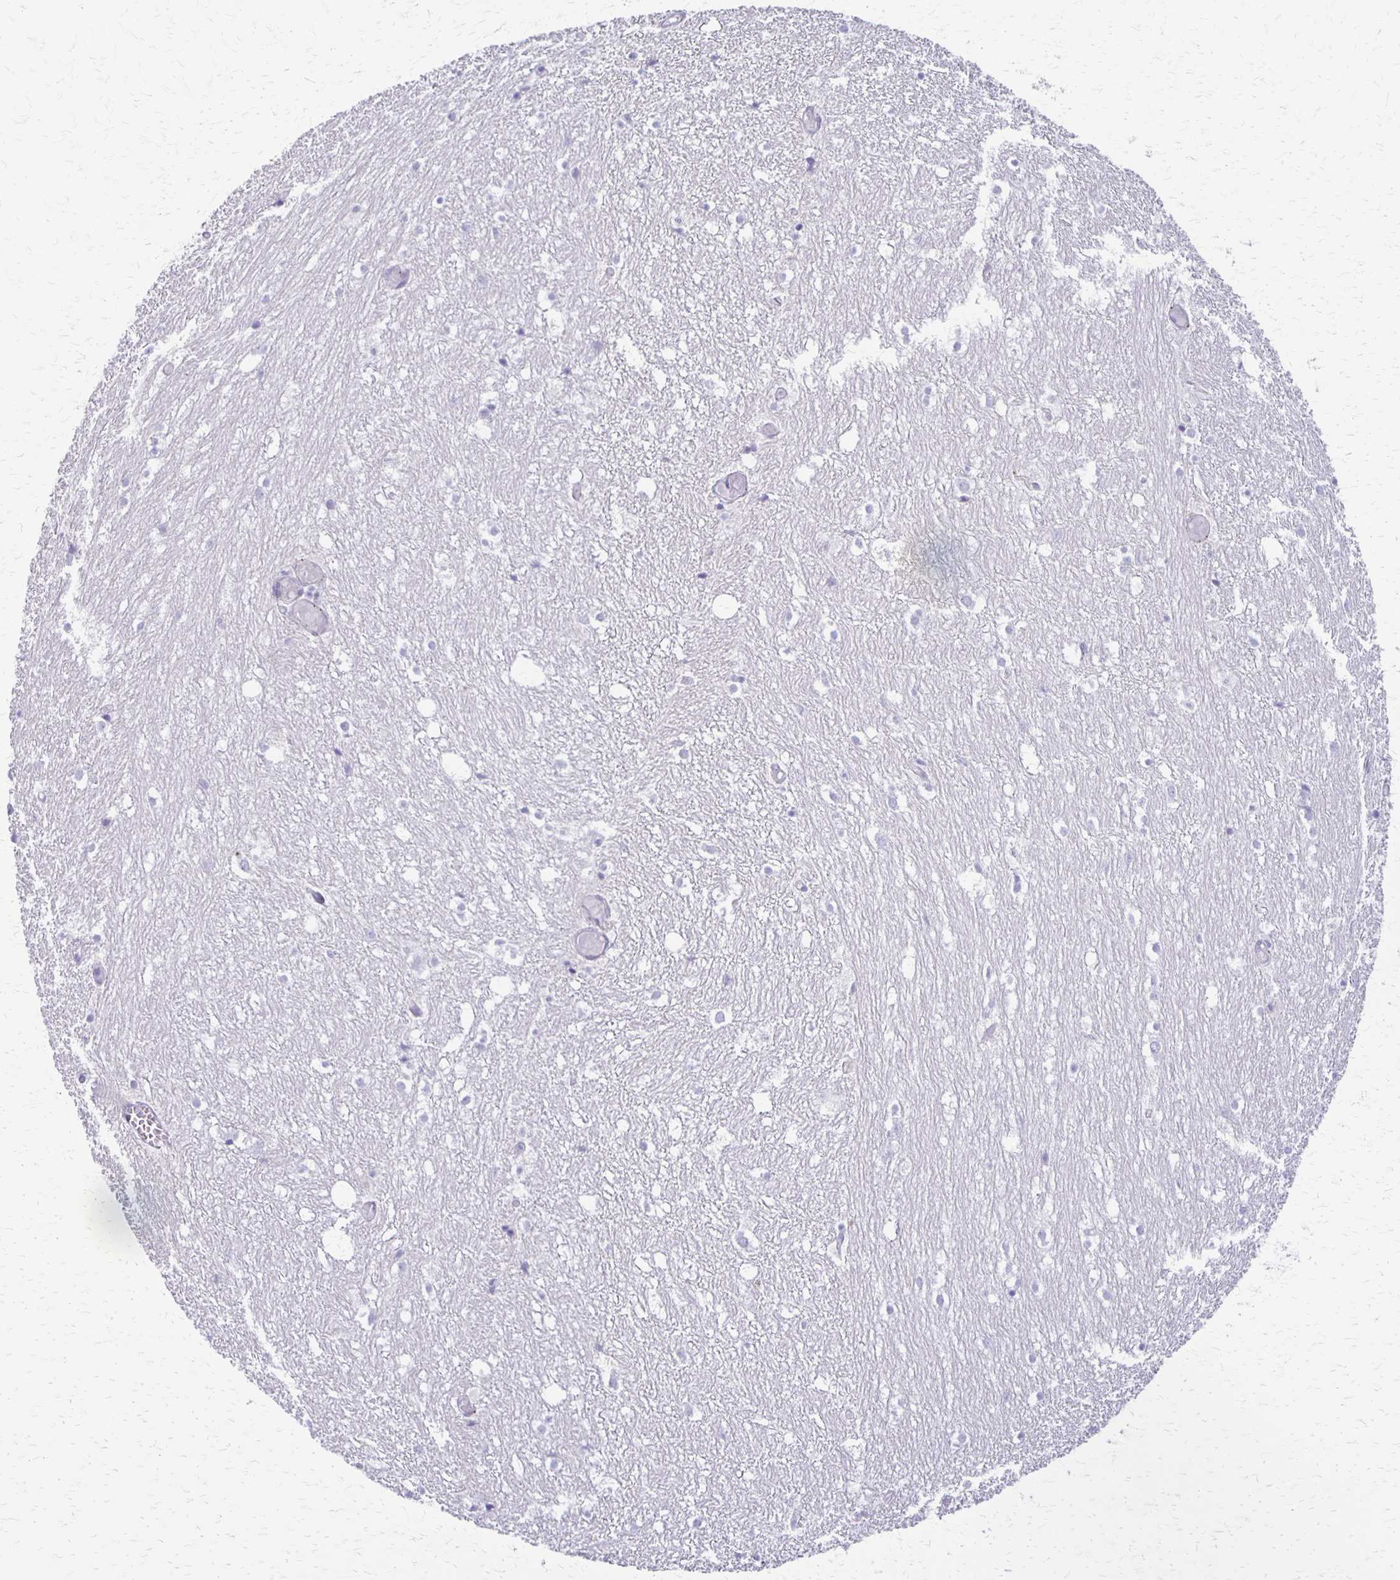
{"staining": {"intensity": "negative", "quantity": "none", "location": "none"}, "tissue": "hippocampus", "cell_type": "Glial cells", "image_type": "normal", "snomed": [{"axis": "morphology", "description": "Normal tissue, NOS"}, {"axis": "topography", "description": "Hippocampus"}], "caption": "High power microscopy photomicrograph of an immunohistochemistry micrograph of normal hippocampus, revealing no significant positivity in glial cells.", "gene": "RHOC", "patient": {"sex": "female", "age": 52}}